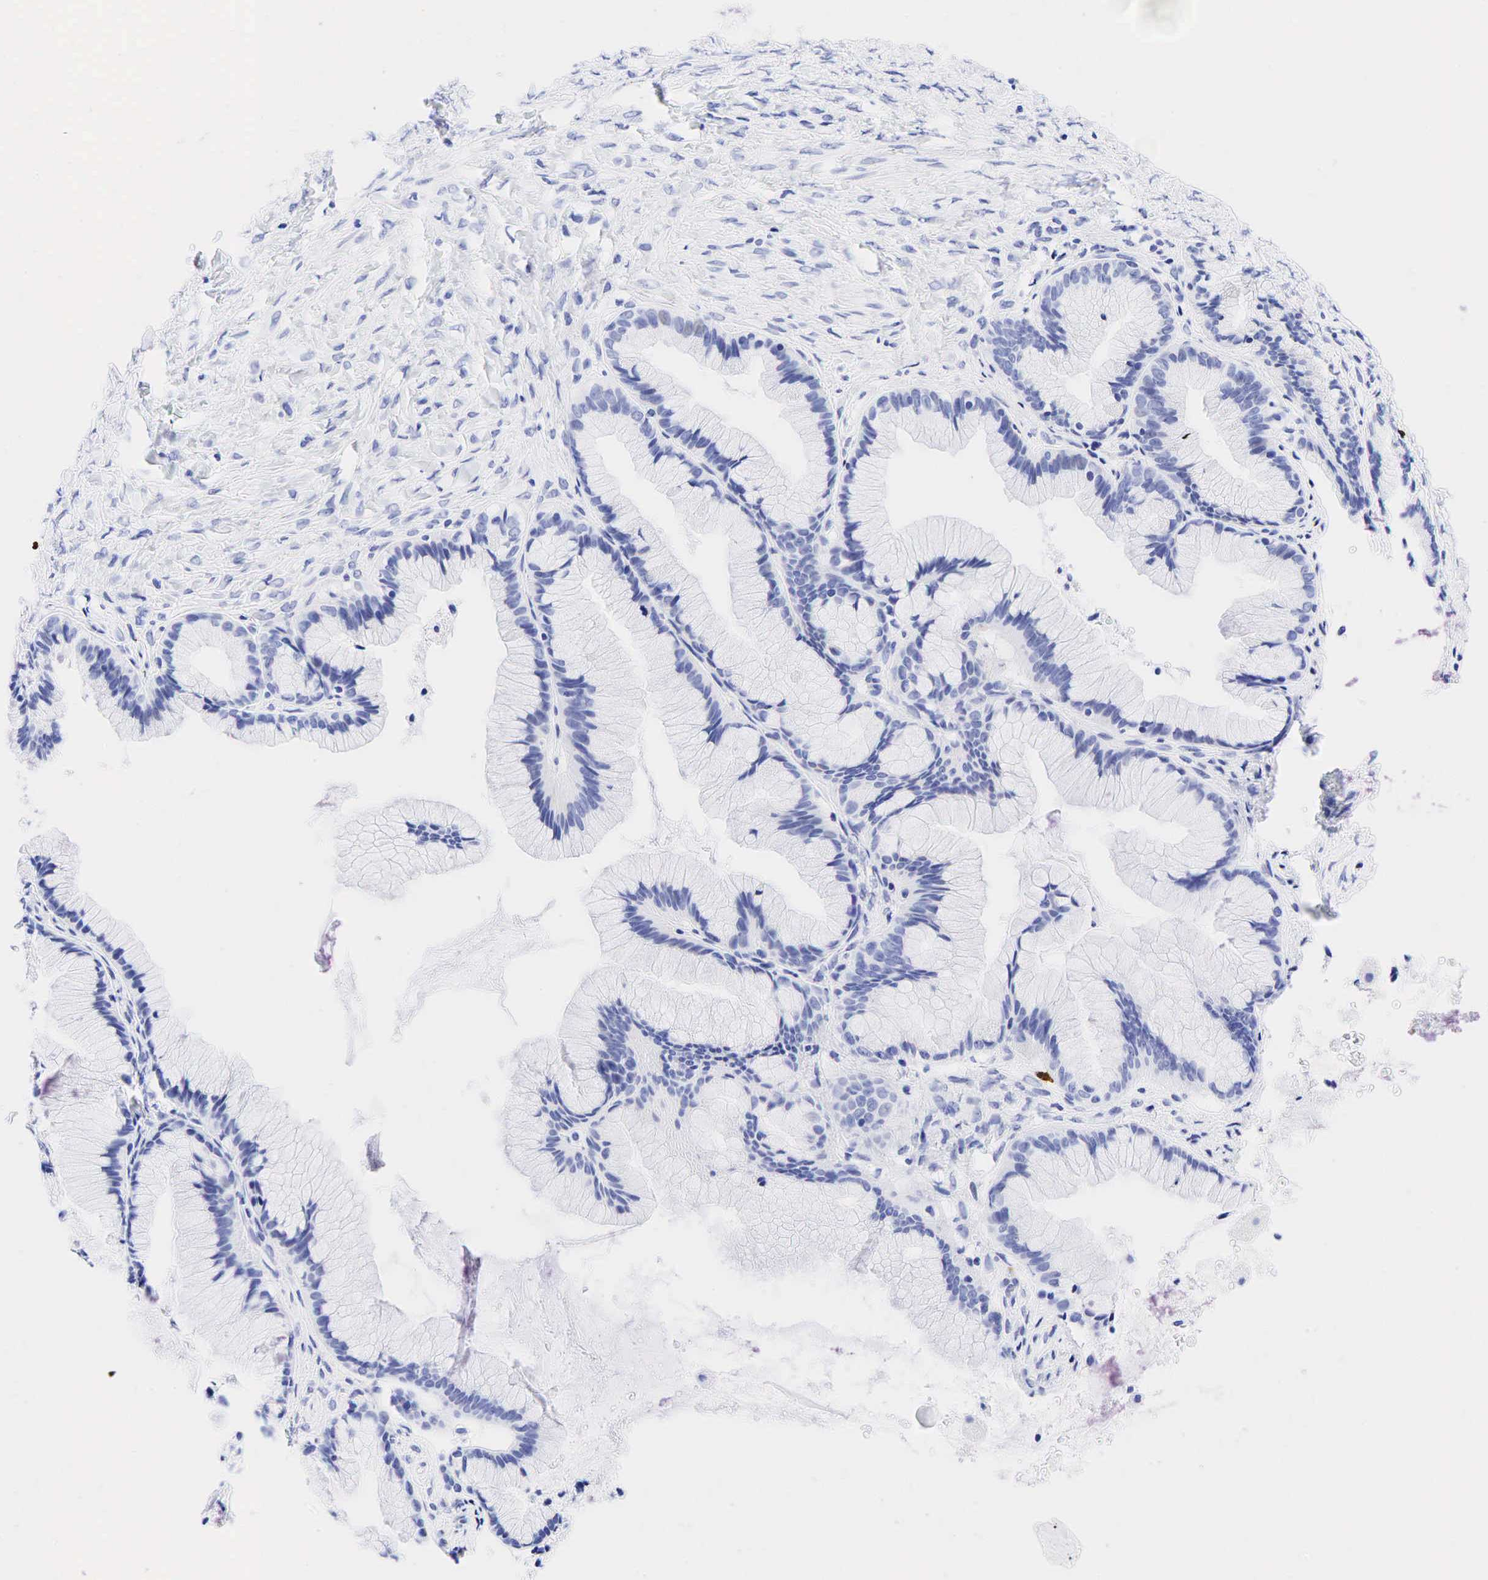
{"staining": {"intensity": "negative", "quantity": "none", "location": "none"}, "tissue": "ovarian cancer", "cell_type": "Tumor cells", "image_type": "cancer", "snomed": [{"axis": "morphology", "description": "Cystadenocarcinoma, mucinous, NOS"}, {"axis": "topography", "description": "Ovary"}], "caption": "Human ovarian cancer (mucinous cystadenocarcinoma) stained for a protein using immunohistochemistry exhibits no positivity in tumor cells.", "gene": "CD79A", "patient": {"sex": "female", "age": 41}}